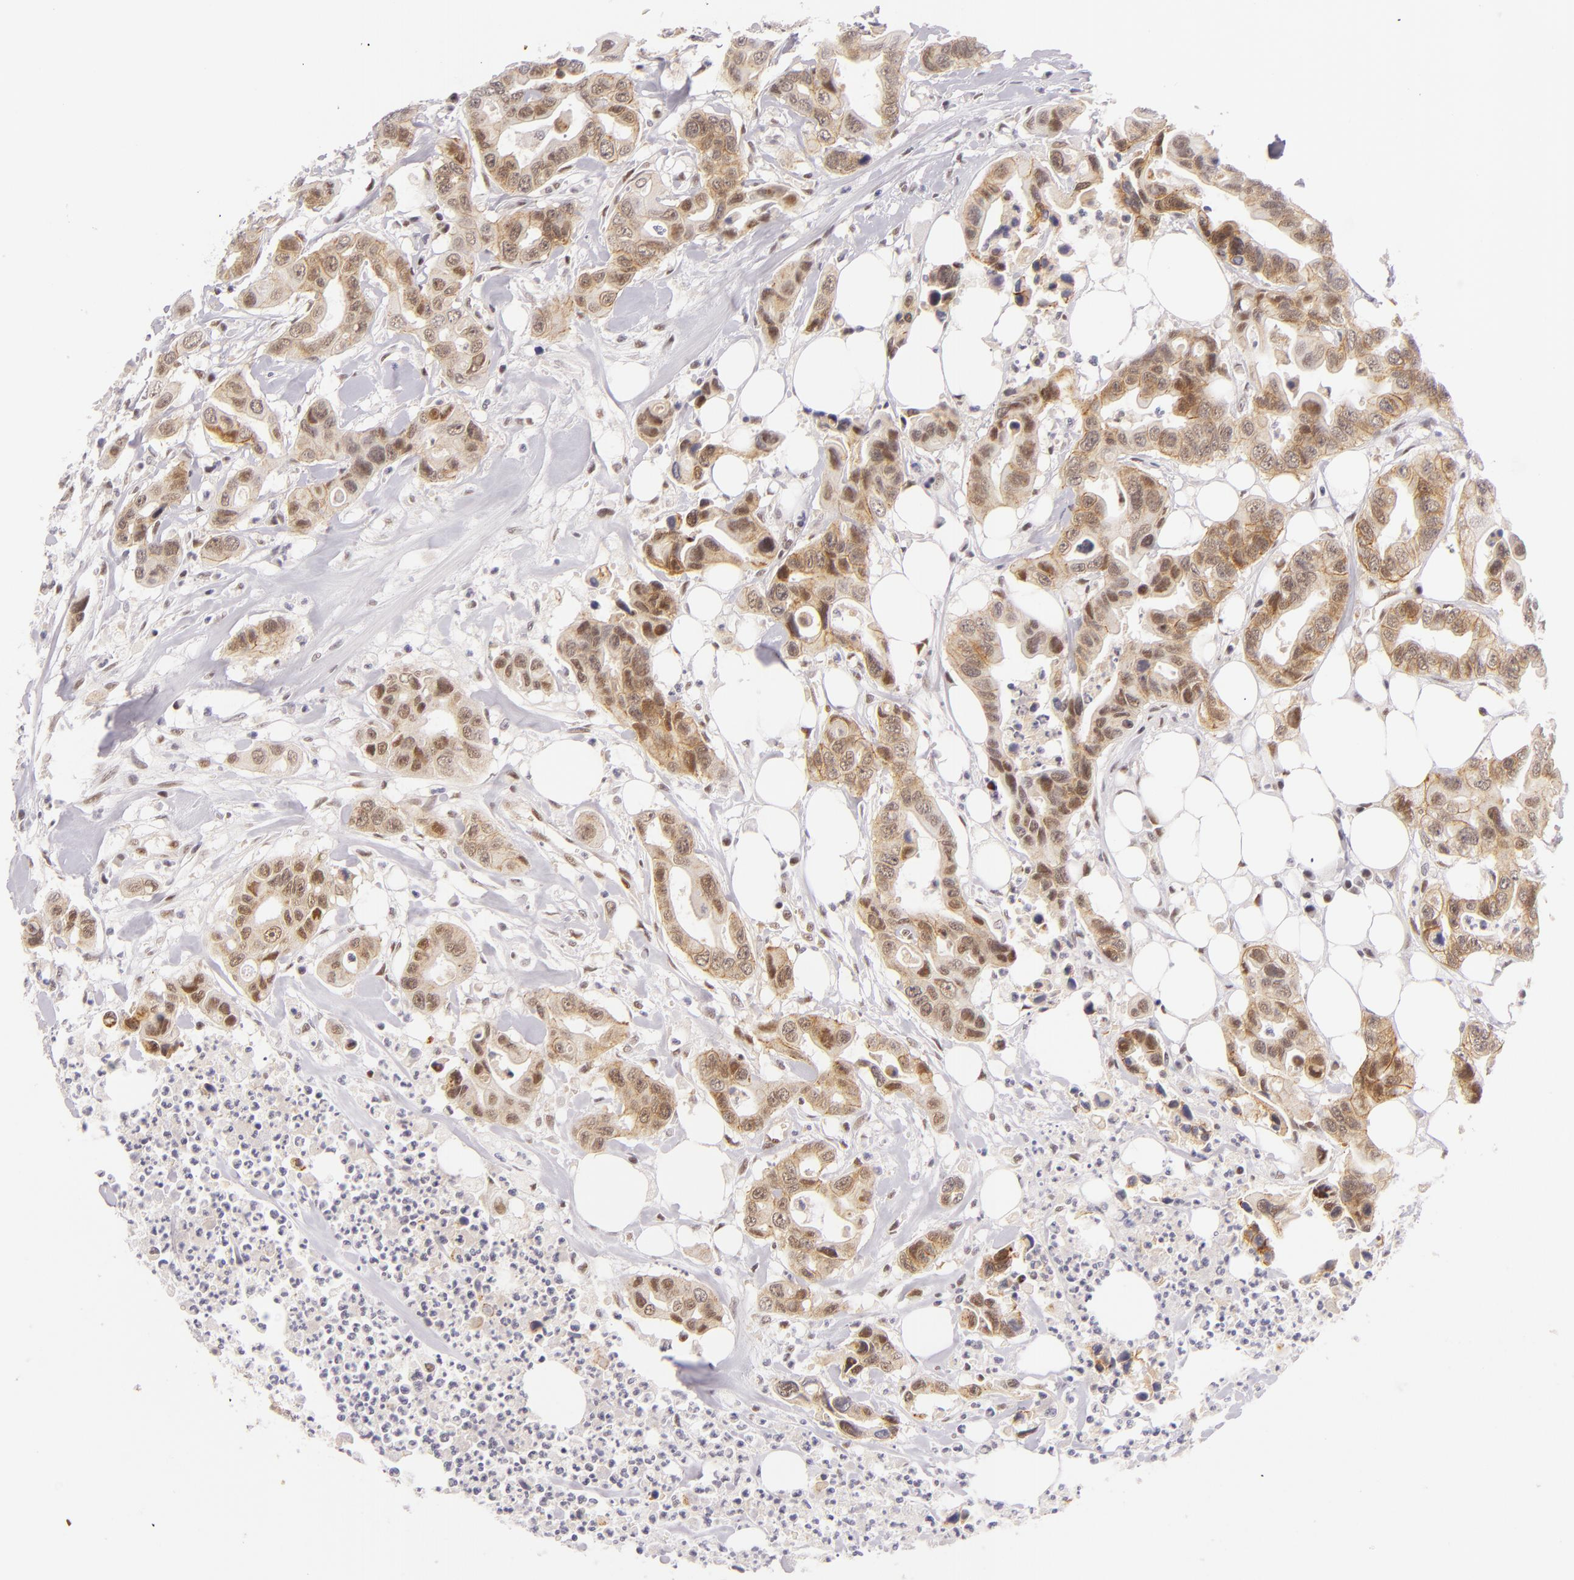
{"staining": {"intensity": "moderate", "quantity": ">75%", "location": "cytoplasmic/membranous,nuclear"}, "tissue": "colorectal cancer", "cell_type": "Tumor cells", "image_type": "cancer", "snomed": [{"axis": "morphology", "description": "Adenocarcinoma, NOS"}, {"axis": "topography", "description": "Colon"}], "caption": "Adenocarcinoma (colorectal) tissue displays moderate cytoplasmic/membranous and nuclear staining in approximately >75% of tumor cells", "gene": "BCL3", "patient": {"sex": "female", "age": 70}}